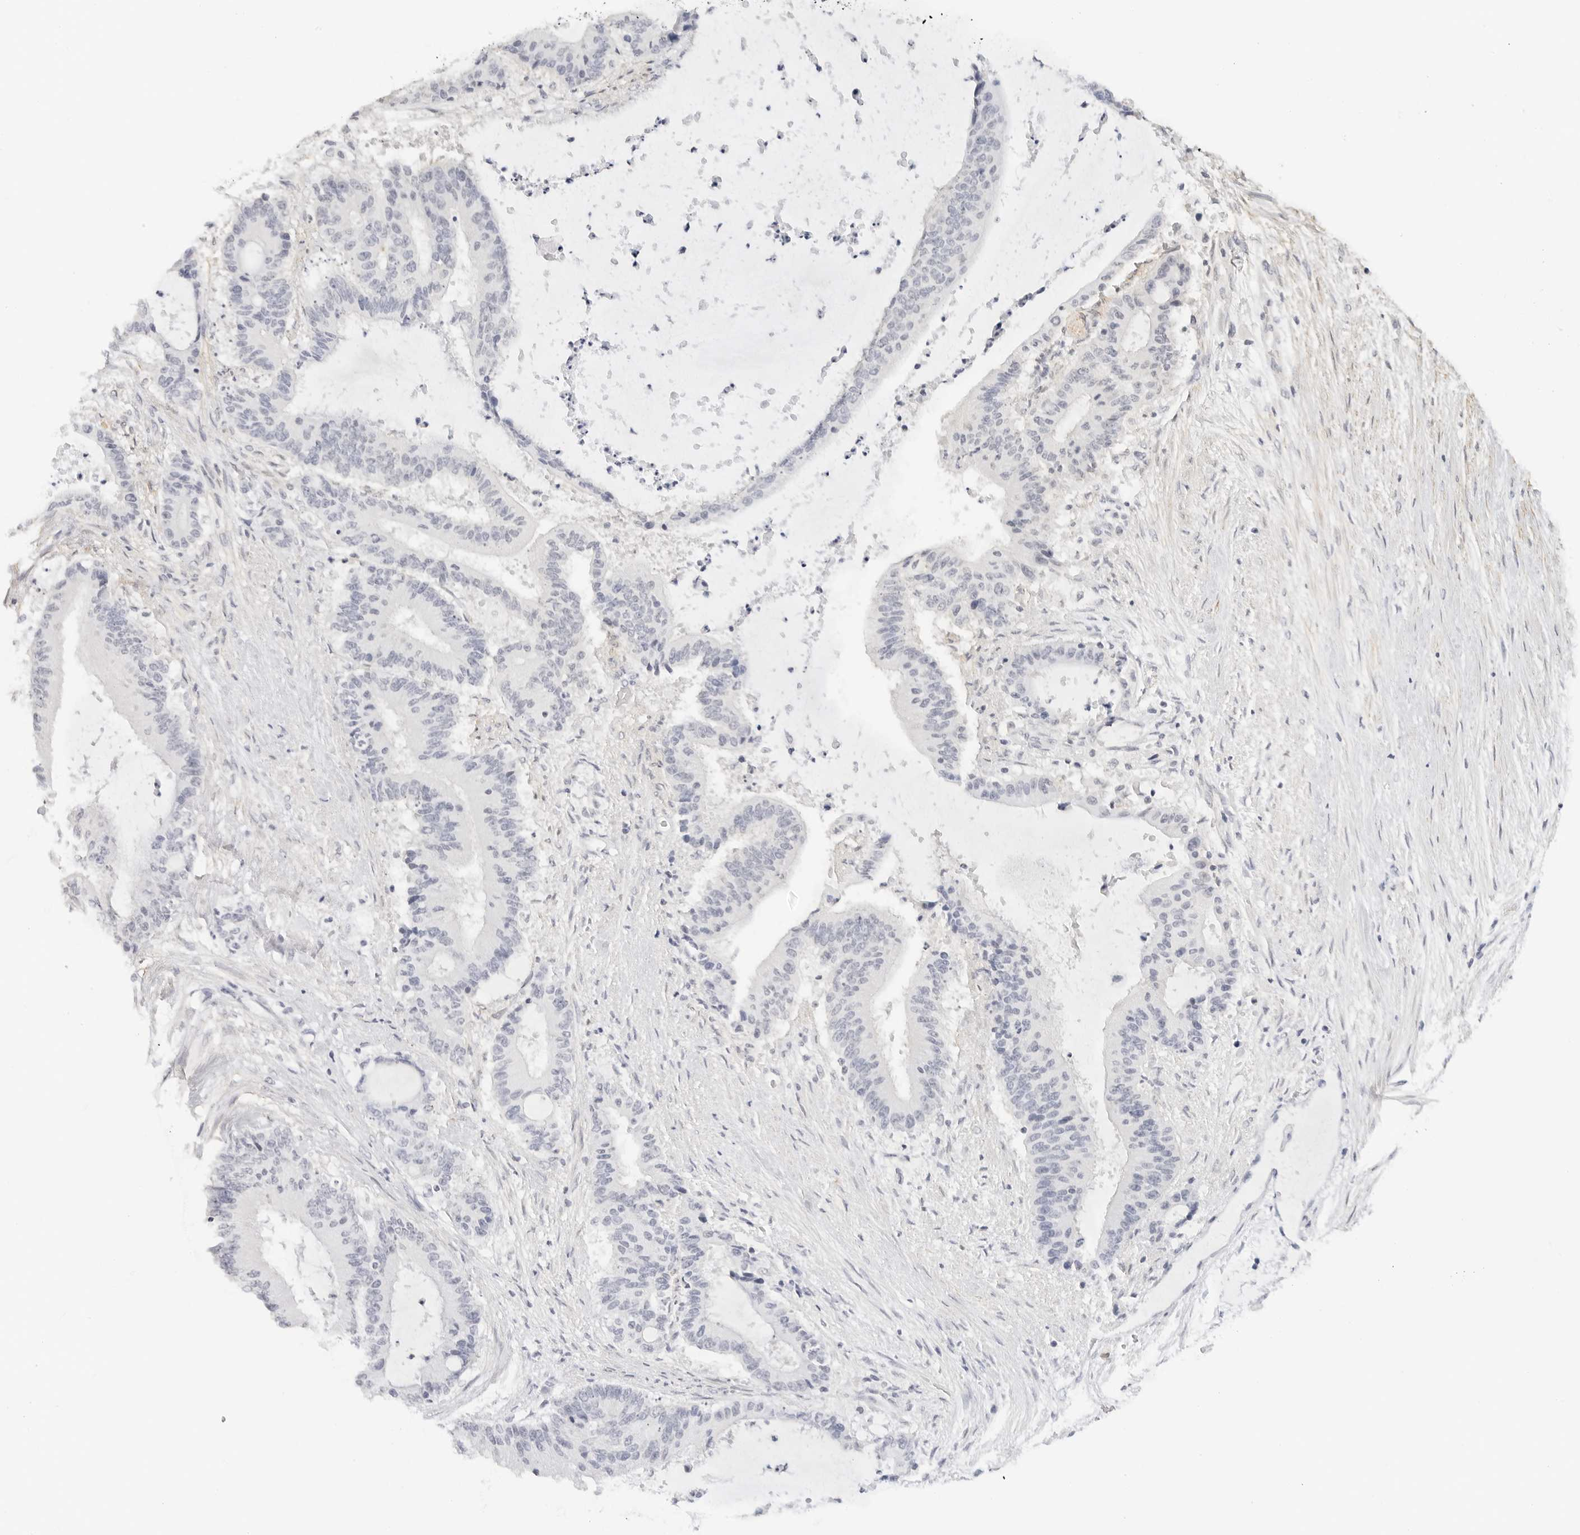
{"staining": {"intensity": "negative", "quantity": "none", "location": "none"}, "tissue": "liver cancer", "cell_type": "Tumor cells", "image_type": "cancer", "snomed": [{"axis": "morphology", "description": "Normal tissue, NOS"}, {"axis": "morphology", "description": "Cholangiocarcinoma"}, {"axis": "topography", "description": "Liver"}, {"axis": "topography", "description": "Peripheral nerve tissue"}], "caption": "A micrograph of human liver cholangiocarcinoma is negative for staining in tumor cells.", "gene": "PCDH19", "patient": {"sex": "female", "age": 73}}